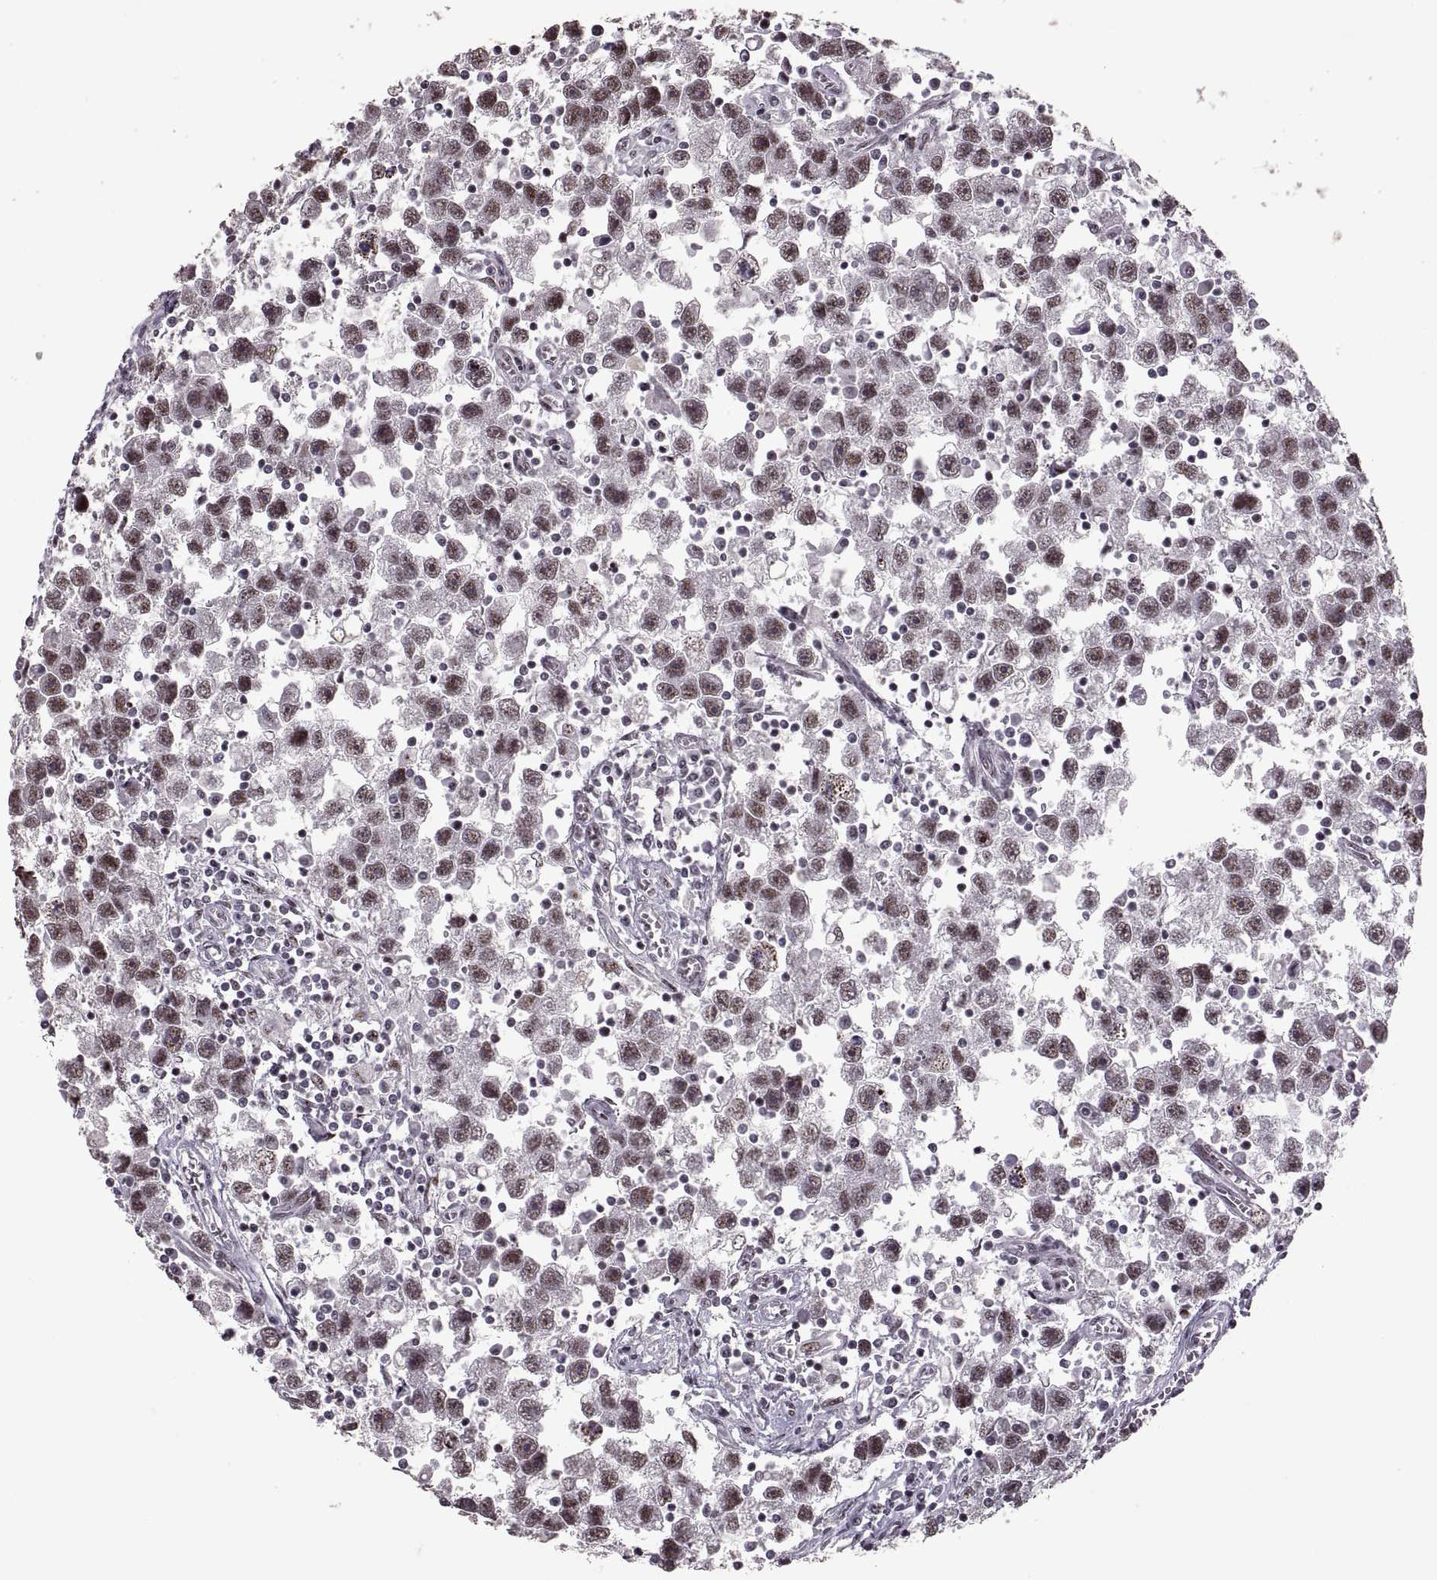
{"staining": {"intensity": "negative", "quantity": "none", "location": "none"}, "tissue": "testis cancer", "cell_type": "Tumor cells", "image_type": "cancer", "snomed": [{"axis": "morphology", "description": "Seminoma, NOS"}, {"axis": "topography", "description": "Testis"}], "caption": "An immunohistochemistry (IHC) photomicrograph of testis seminoma is shown. There is no staining in tumor cells of testis seminoma.", "gene": "PALS1", "patient": {"sex": "male", "age": 30}}